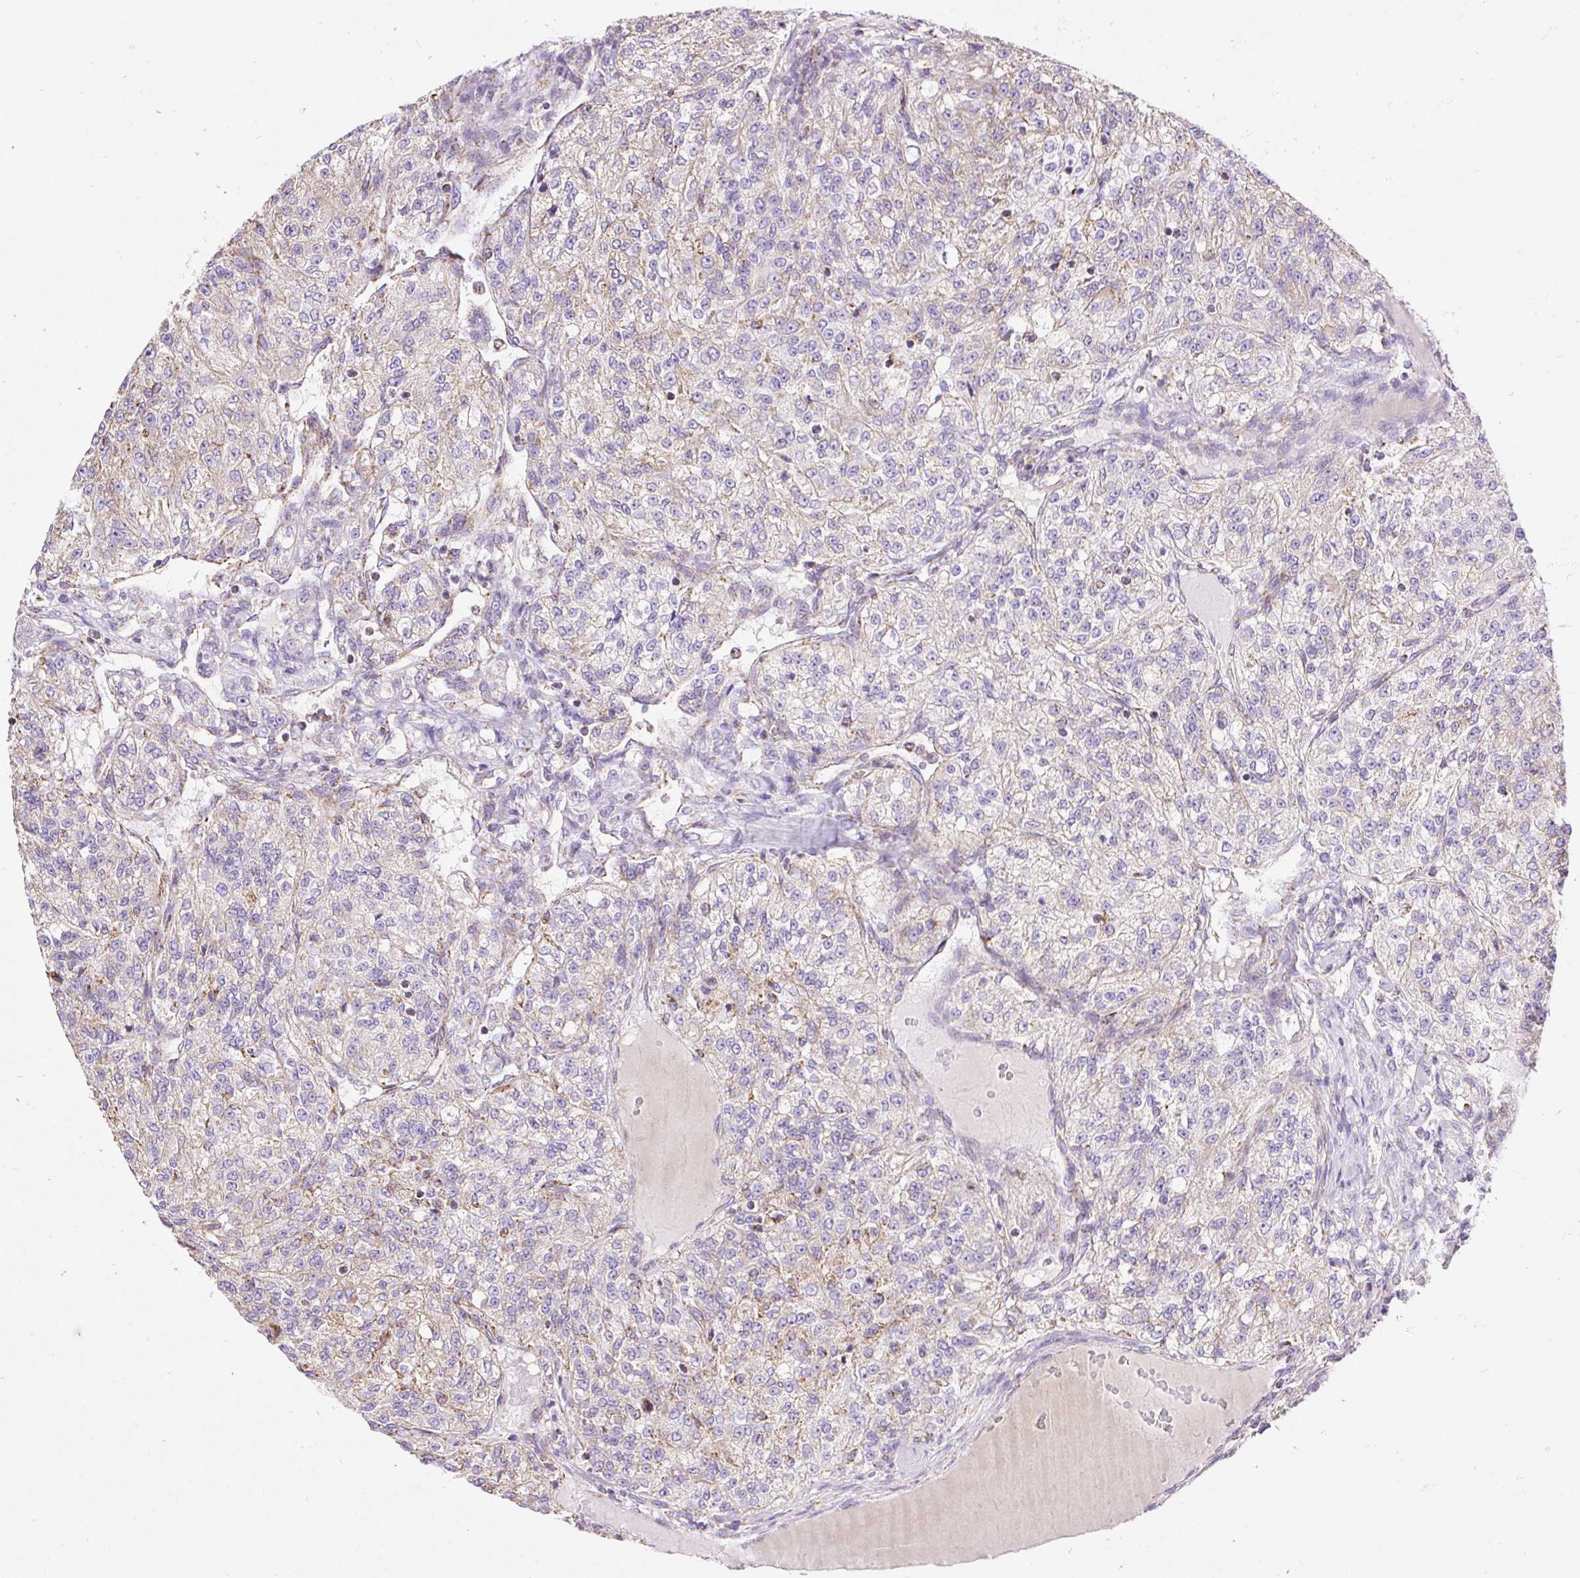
{"staining": {"intensity": "weak", "quantity": "<25%", "location": "cytoplasmic/membranous"}, "tissue": "renal cancer", "cell_type": "Tumor cells", "image_type": "cancer", "snomed": [{"axis": "morphology", "description": "Adenocarcinoma, NOS"}, {"axis": "topography", "description": "Kidney"}], "caption": "DAB immunohistochemical staining of renal adenocarcinoma demonstrates no significant expression in tumor cells.", "gene": "DAAM2", "patient": {"sex": "female", "age": 63}}